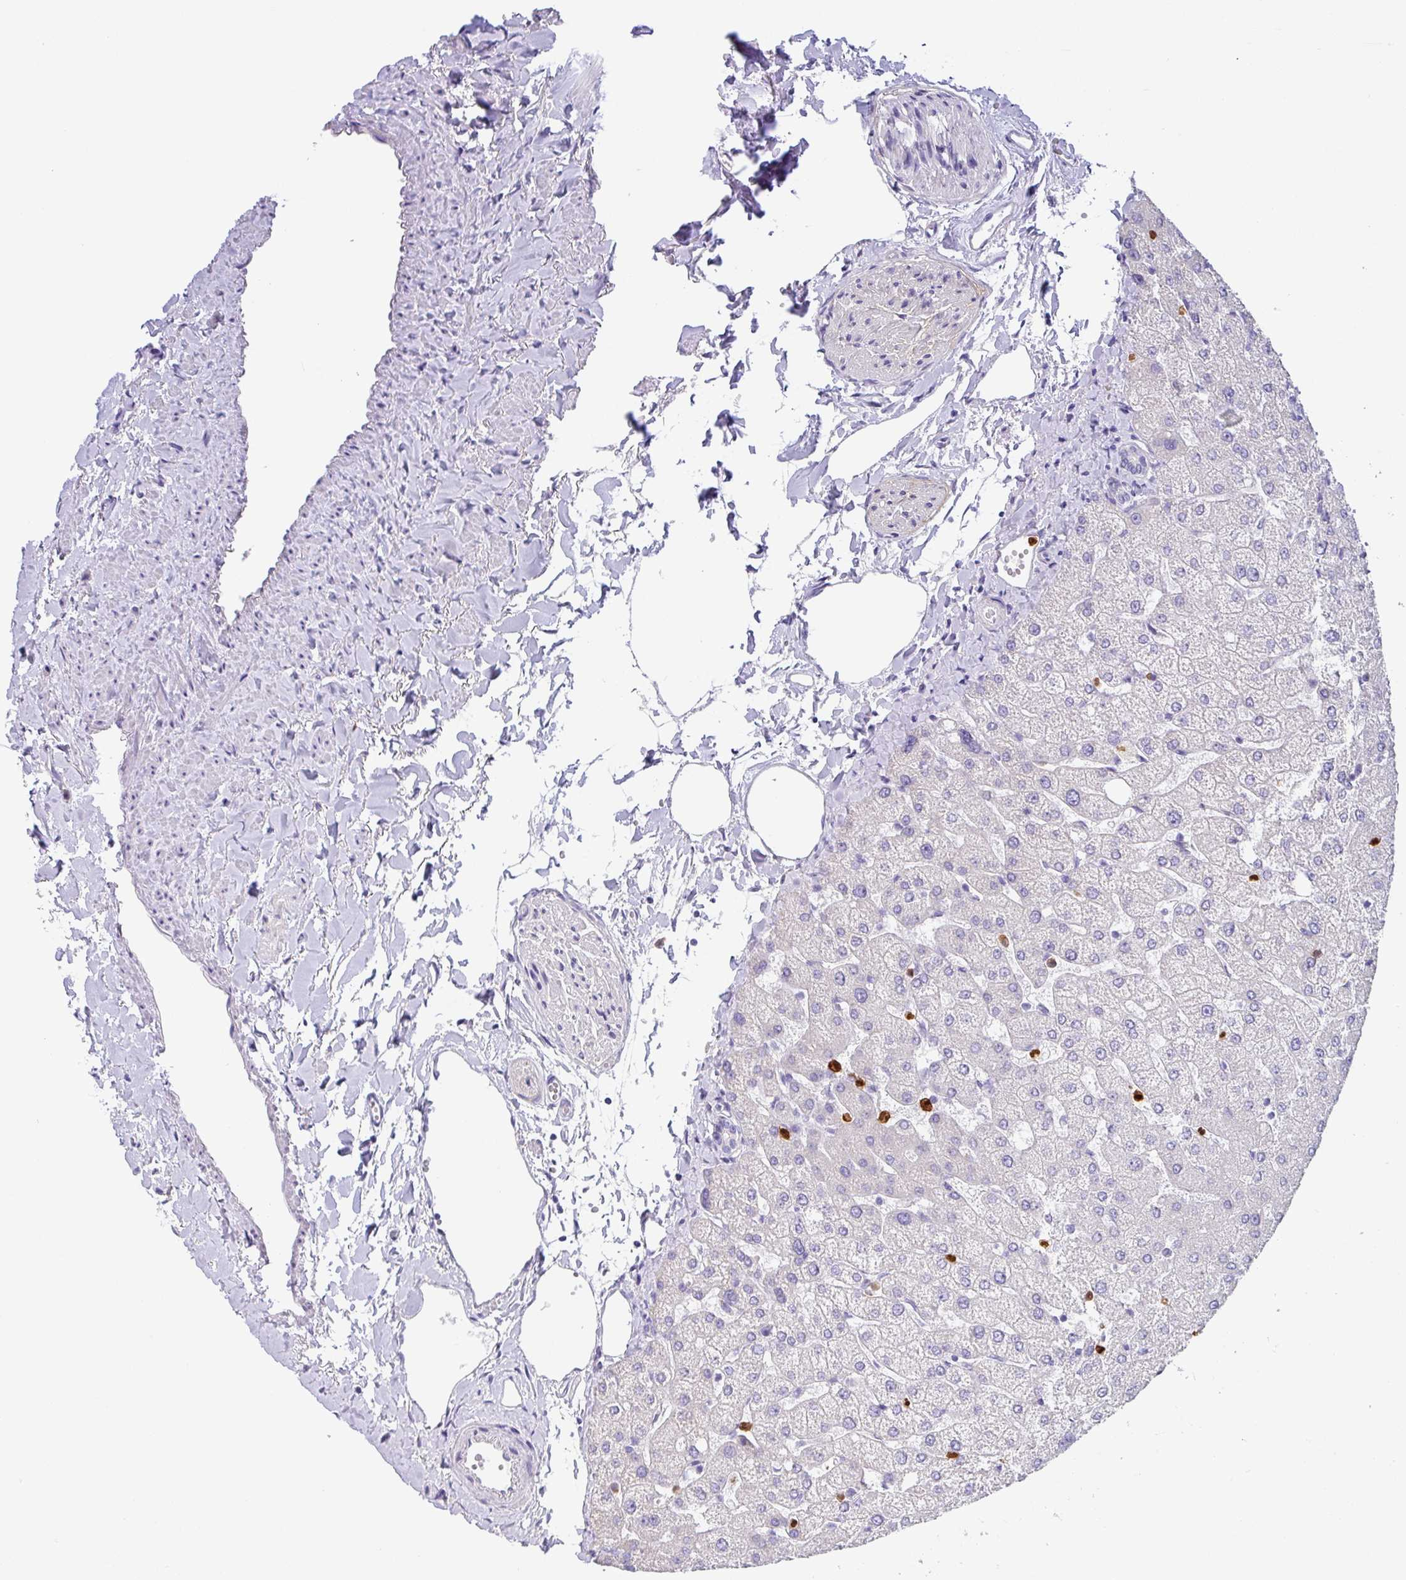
{"staining": {"intensity": "negative", "quantity": "none", "location": "none"}, "tissue": "liver", "cell_type": "Cholangiocytes", "image_type": "normal", "snomed": [{"axis": "morphology", "description": "Normal tissue, NOS"}, {"axis": "topography", "description": "Liver"}], "caption": "Image shows no significant protein positivity in cholangiocytes of benign liver.", "gene": "SH2D3C", "patient": {"sex": "female", "age": 54}}